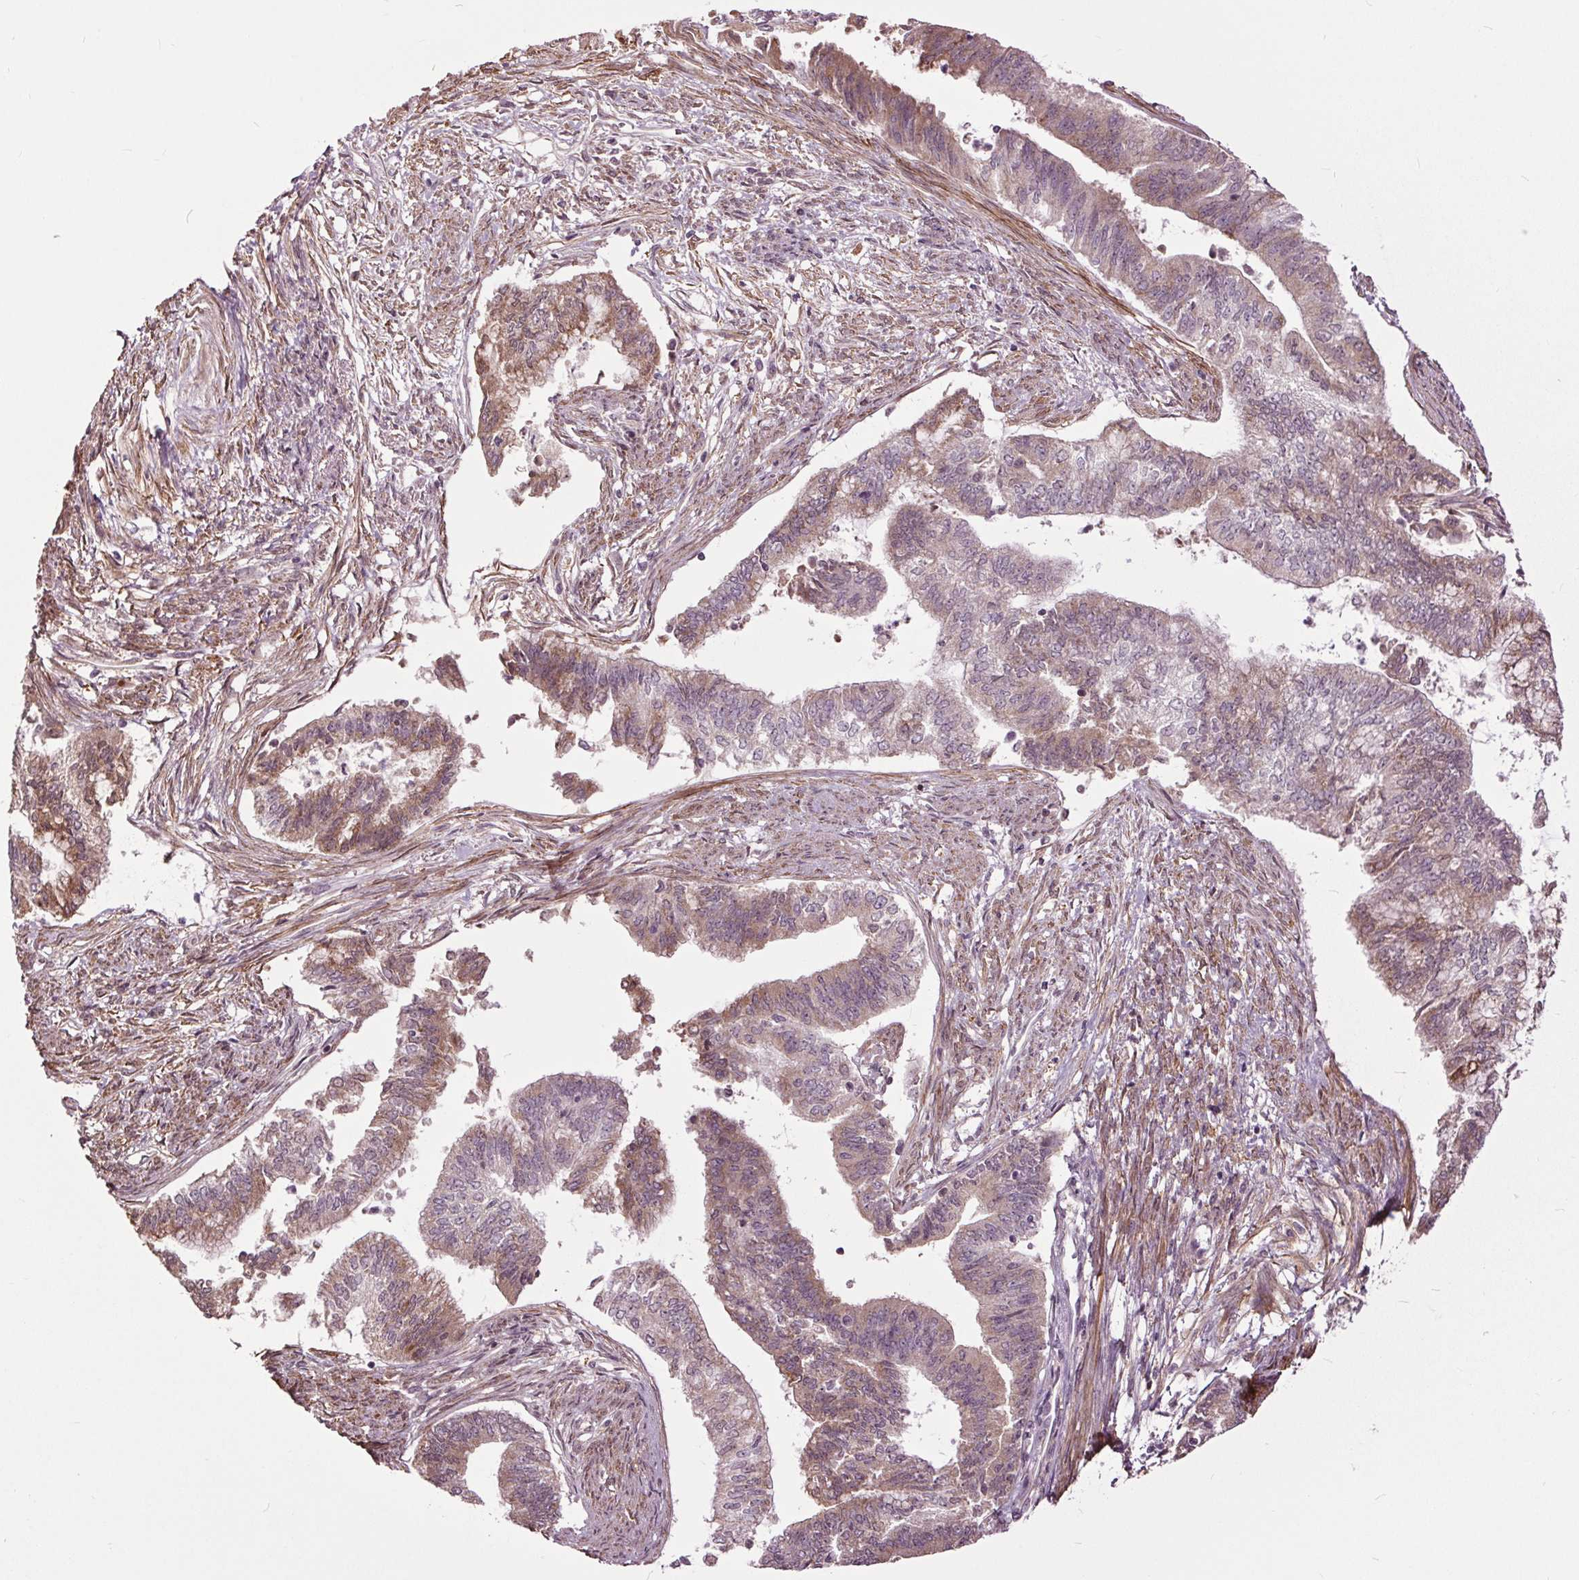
{"staining": {"intensity": "moderate", "quantity": "<25%", "location": "cytoplasmic/membranous"}, "tissue": "endometrial cancer", "cell_type": "Tumor cells", "image_type": "cancer", "snomed": [{"axis": "morphology", "description": "Adenocarcinoma, NOS"}, {"axis": "topography", "description": "Endometrium"}], "caption": "Immunohistochemistry (IHC) photomicrograph of neoplastic tissue: endometrial cancer (adenocarcinoma) stained using IHC shows low levels of moderate protein expression localized specifically in the cytoplasmic/membranous of tumor cells, appearing as a cytoplasmic/membranous brown color.", "gene": "HAUS5", "patient": {"sex": "female", "age": 65}}